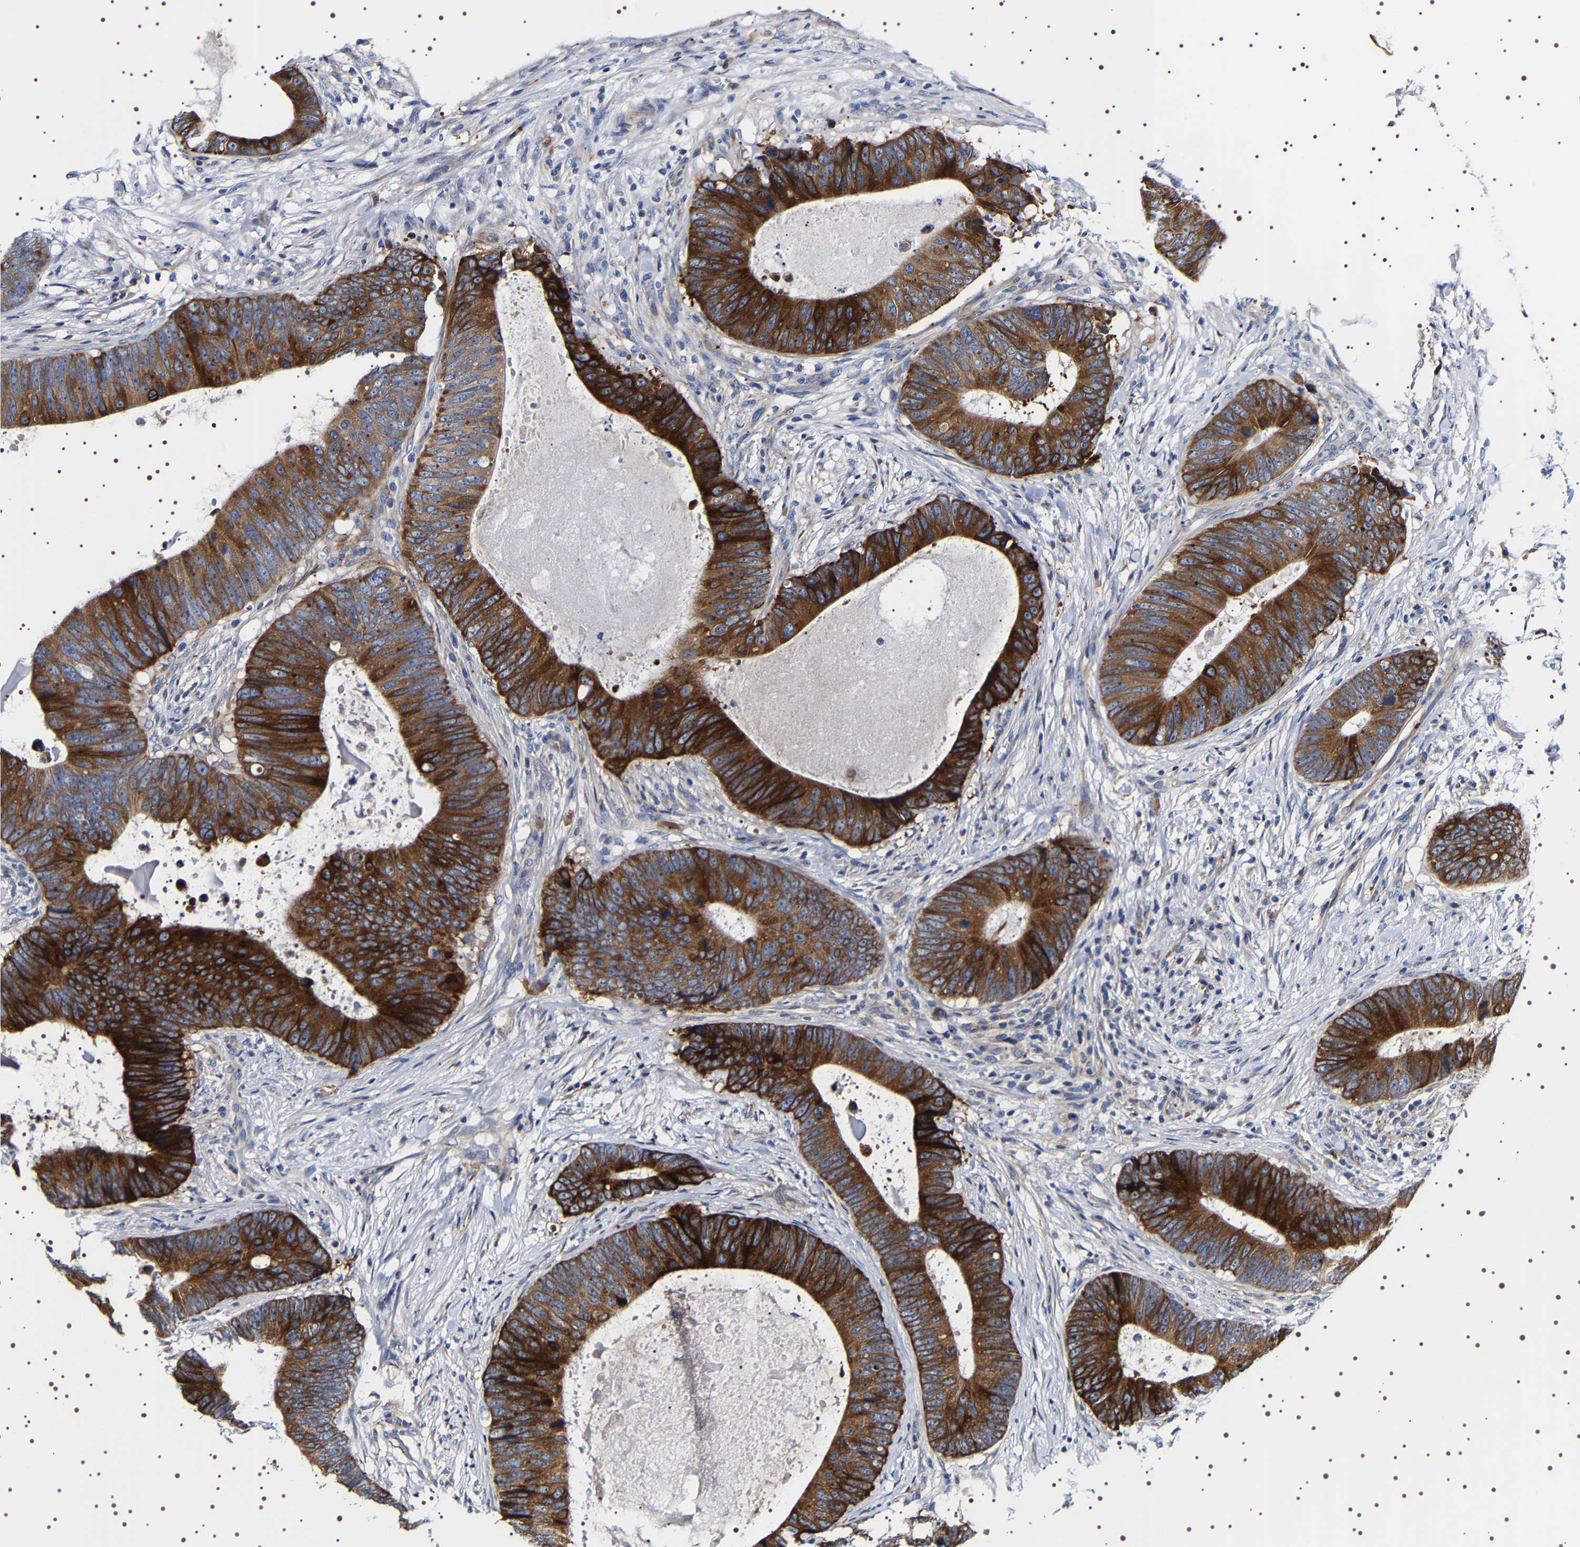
{"staining": {"intensity": "strong", "quantity": ">75%", "location": "cytoplasmic/membranous"}, "tissue": "colorectal cancer", "cell_type": "Tumor cells", "image_type": "cancer", "snomed": [{"axis": "morphology", "description": "Adenocarcinoma, NOS"}, {"axis": "topography", "description": "Colon"}], "caption": "Colorectal cancer tissue shows strong cytoplasmic/membranous staining in about >75% of tumor cells, visualized by immunohistochemistry.", "gene": "SQLE", "patient": {"sex": "male", "age": 56}}